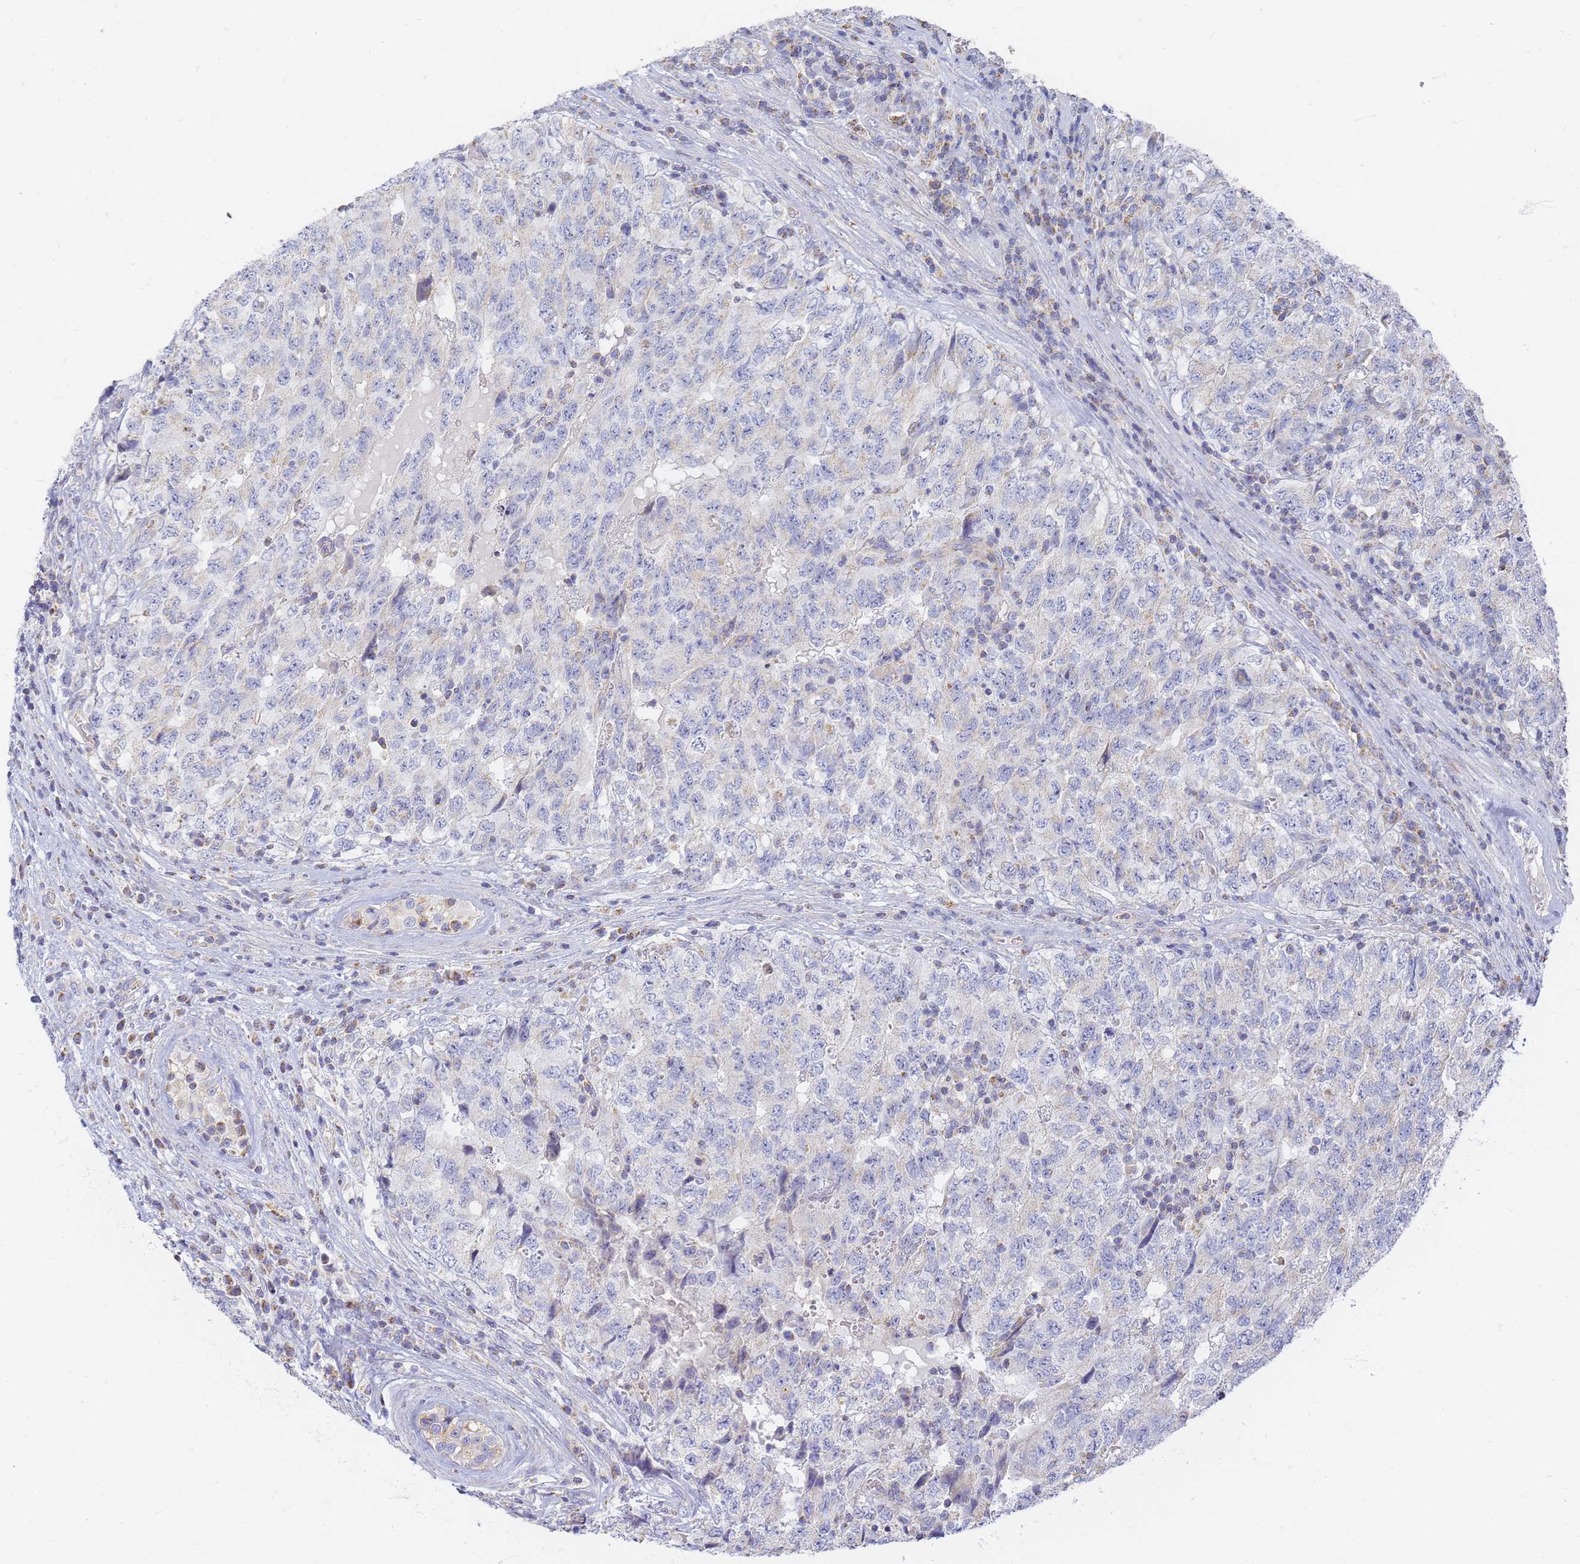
{"staining": {"intensity": "negative", "quantity": "none", "location": "none"}, "tissue": "testis cancer", "cell_type": "Tumor cells", "image_type": "cancer", "snomed": [{"axis": "morphology", "description": "Carcinoma, Embryonal, NOS"}, {"axis": "topography", "description": "Testis"}], "caption": "This image is of testis cancer (embryonal carcinoma) stained with IHC to label a protein in brown with the nuclei are counter-stained blue. There is no expression in tumor cells.", "gene": "UTP23", "patient": {"sex": "male", "age": 34}}